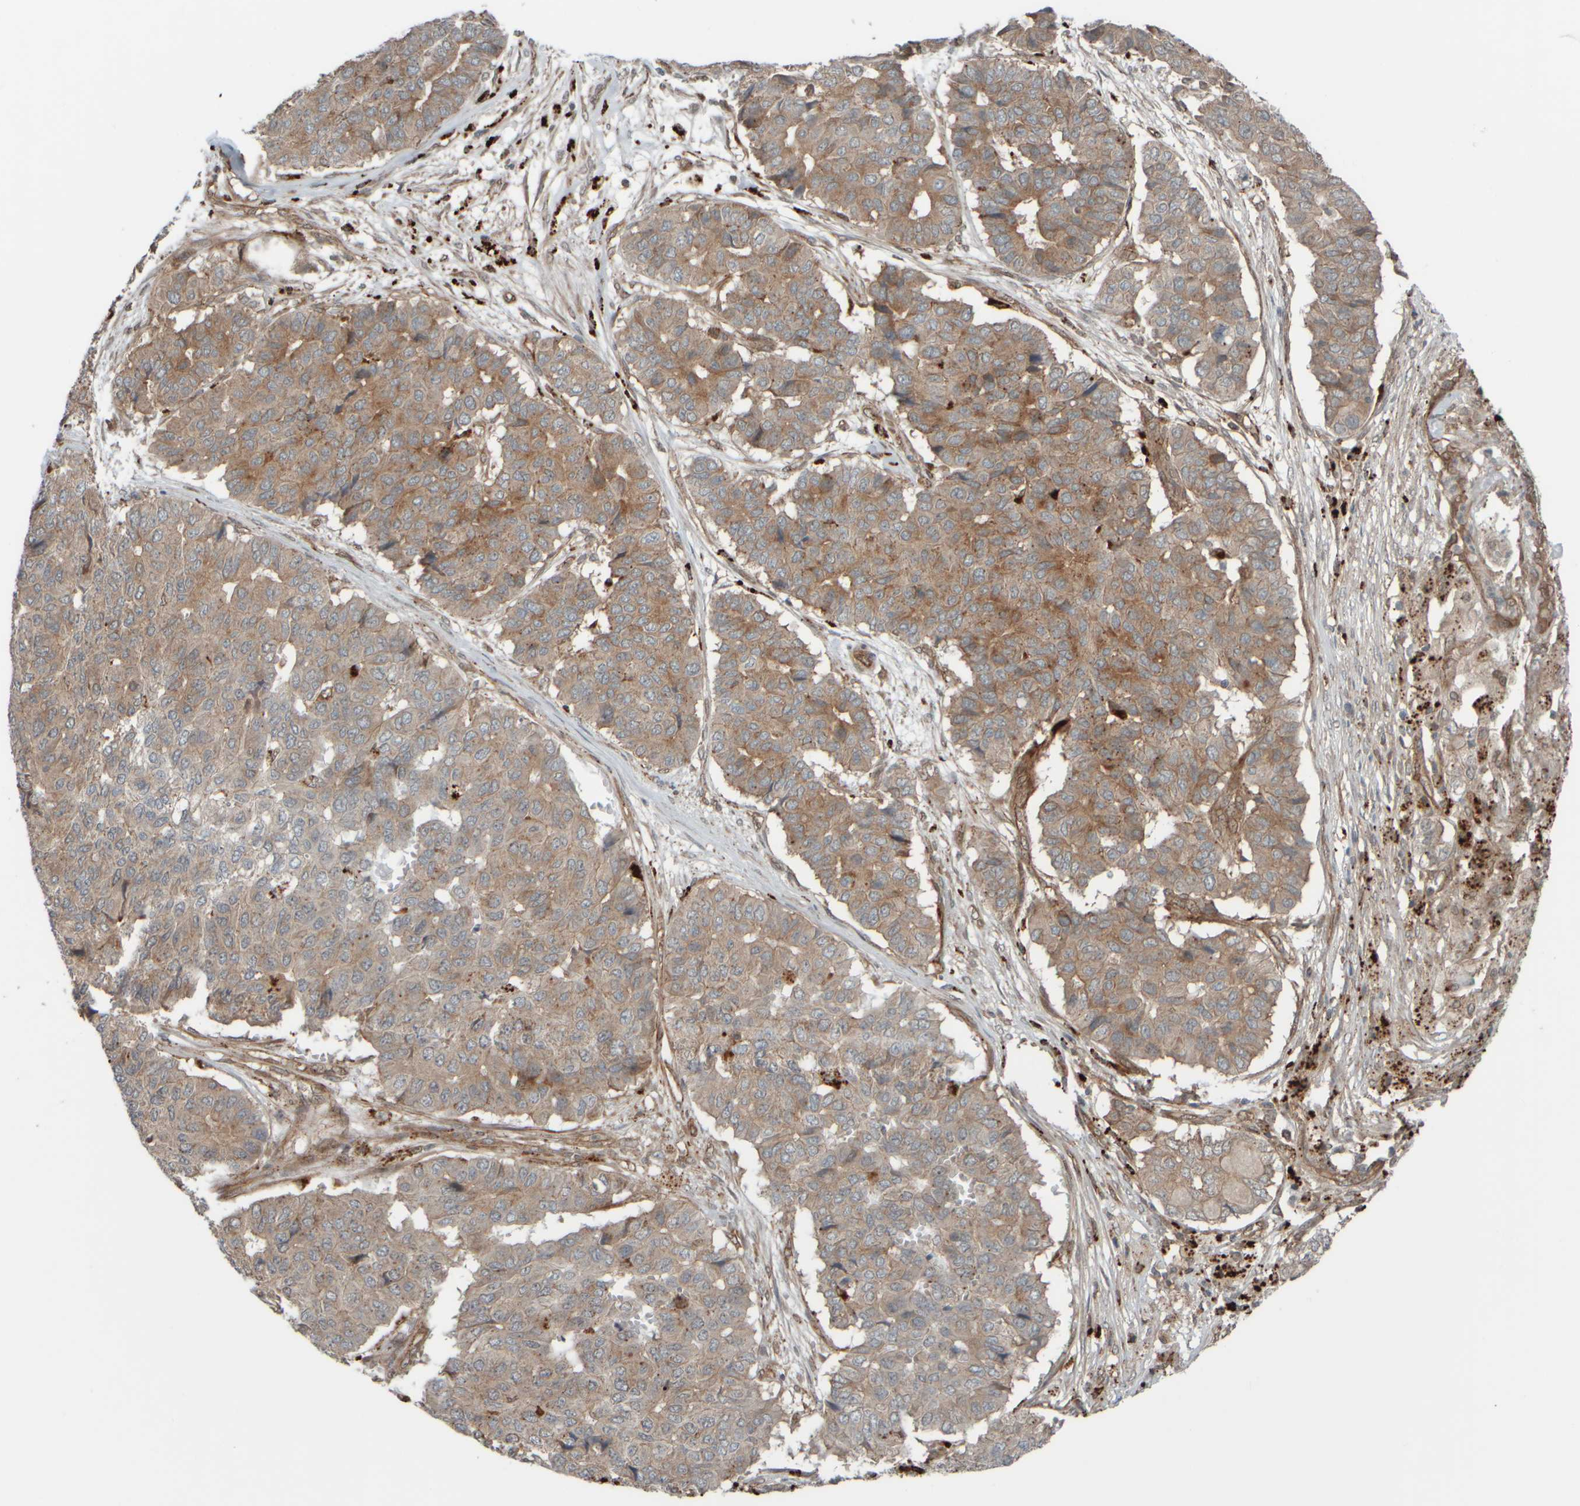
{"staining": {"intensity": "moderate", "quantity": ">75%", "location": "cytoplasmic/membranous"}, "tissue": "pancreatic cancer", "cell_type": "Tumor cells", "image_type": "cancer", "snomed": [{"axis": "morphology", "description": "Adenocarcinoma, NOS"}, {"axis": "topography", "description": "Pancreas"}], "caption": "Pancreatic cancer (adenocarcinoma) stained with immunohistochemistry (IHC) reveals moderate cytoplasmic/membranous expression in approximately >75% of tumor cells.", "gene": "GIGYF1", "patient": {"sex": "male", "age": 50}}